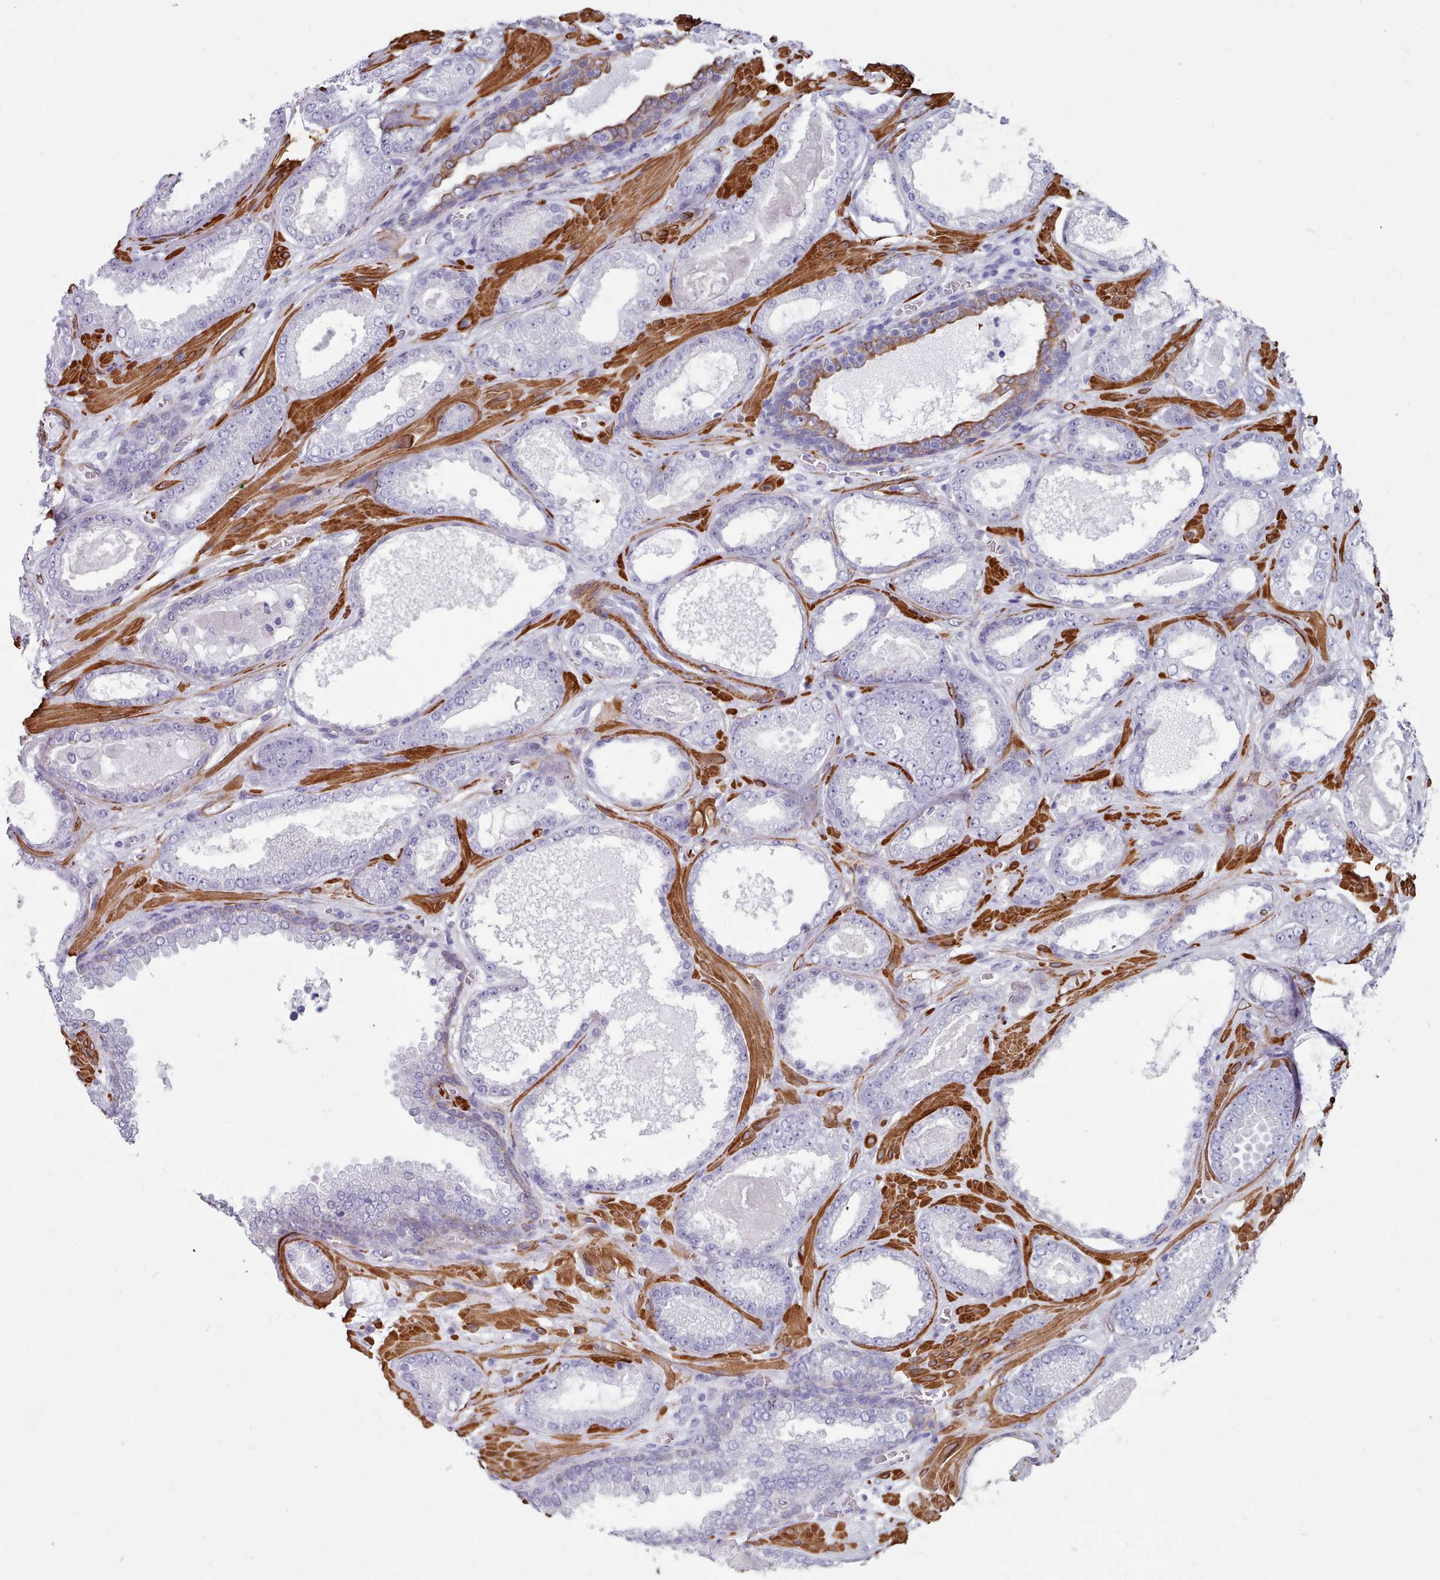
{"staining": {"intensity": "negative", "quantity": "none", "location": "none"}, "tissue": "prostate cancer", "cell_type": "Tumor cells", "image_type": "cancer", "snomed": [{"axis": "morphology", "description": "Adenocarcinoma, Low grade"}, {"axis": "topography", "description": "Prostate"}], "caption": "A photomicrograph of low-grade adenocarcinoma (prostate) stained for a protein reveals no brown staining in tumor cells. (DAB IHC visualized using brightfield microscopy, high magnification).", "gene": "FPGS", "patient": {"sex": "male", "age": 57}}